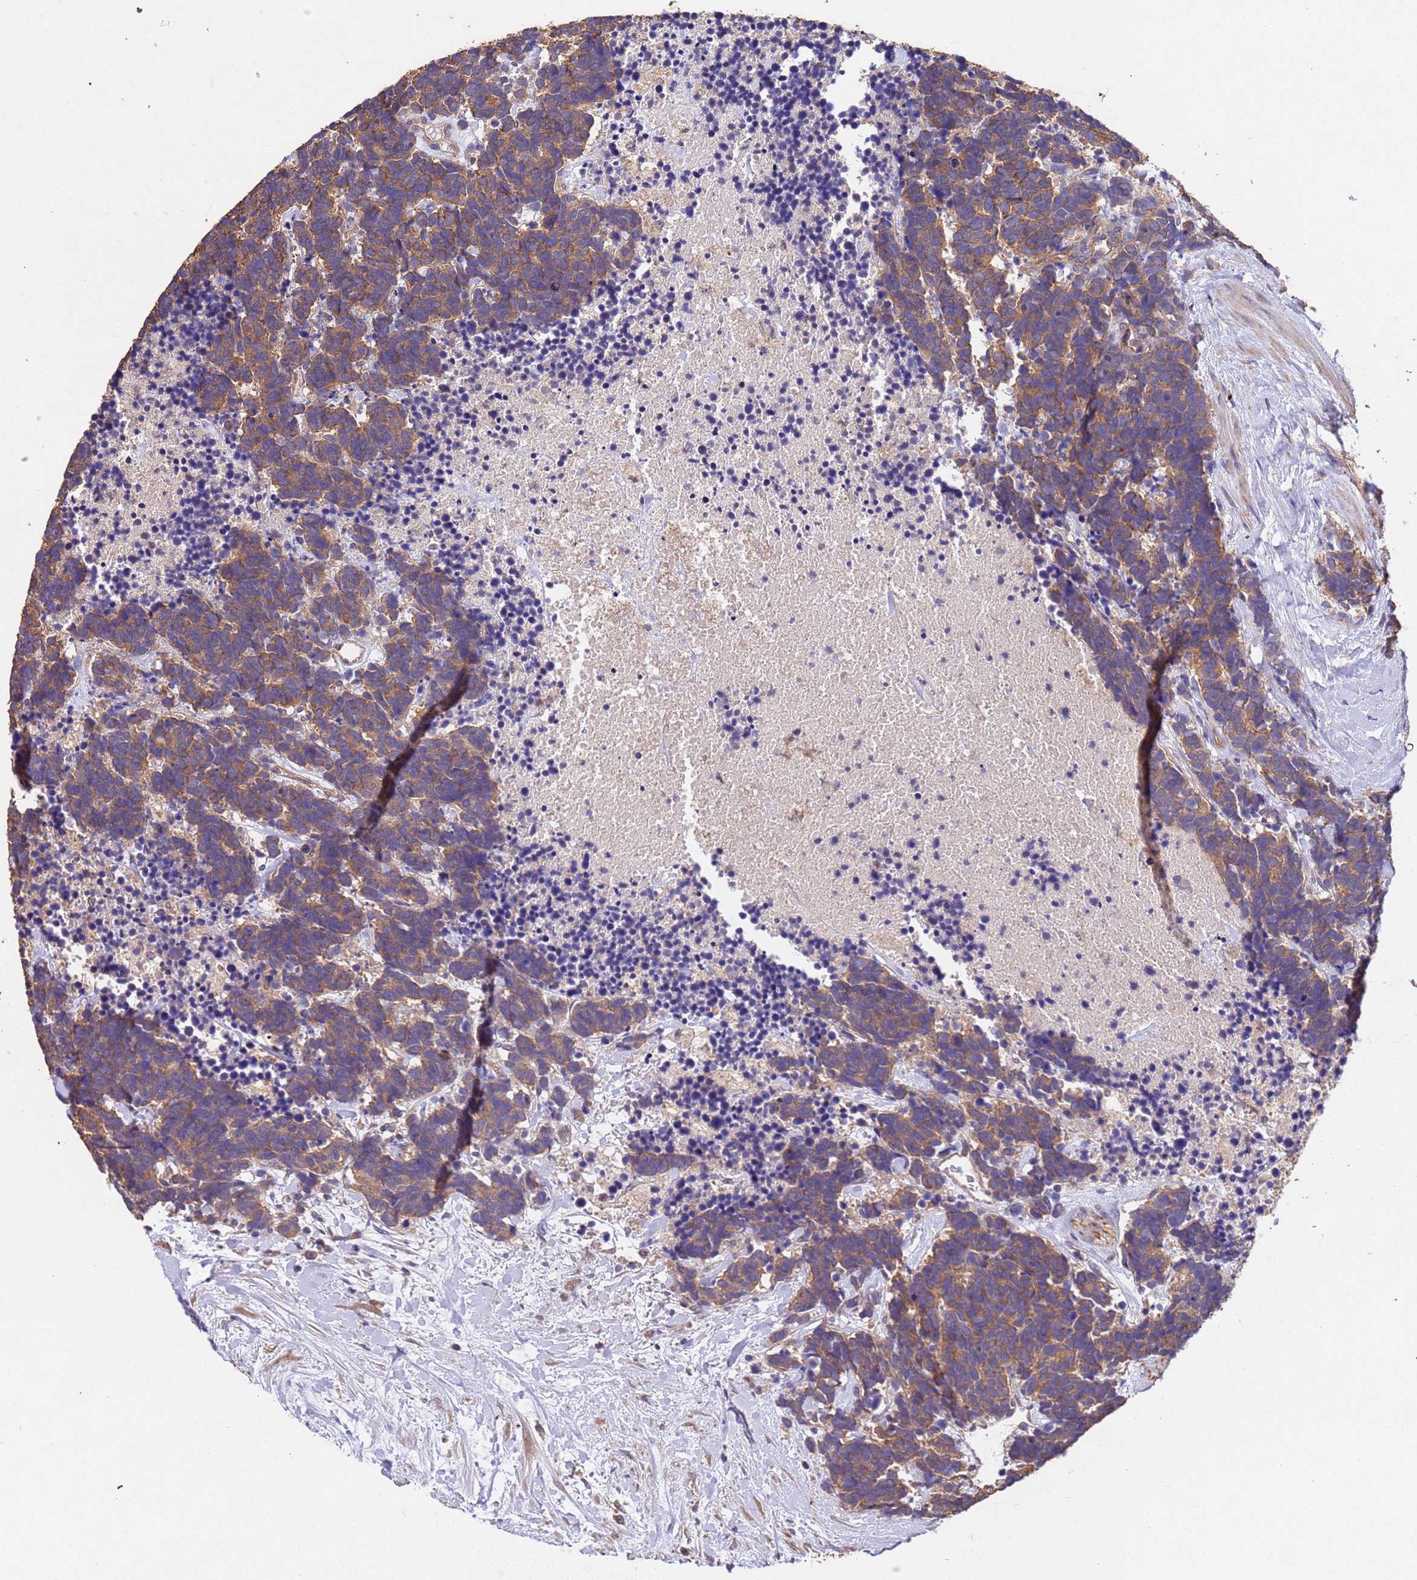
{"staining": {"intensity": "moderate", "quantity": ">75%", "location": "cytoplasmic/membranous"}, "tissue": "carcinoid", "cell_type": "Tumor cells", "image_type": "cancer", "snomed": [{"axis": "morphology", "description": "Carcinoma, NOS"}, {"axis": "morphology", "description": "Carcinoid, malignant, NOS"}, {"axis": "topography", "description": "Prostate"}], "caption": "Protein expression by immunohistochemistry (IHC) exhibits moderate cytoplasmic/membranous expression in approximately >75% of tumor cells in carcinoid. (DAB IHC with brightfield microscopy, high magnification).", "gene": "MTX3", "patient": {"sex": "male", "age": 57}}